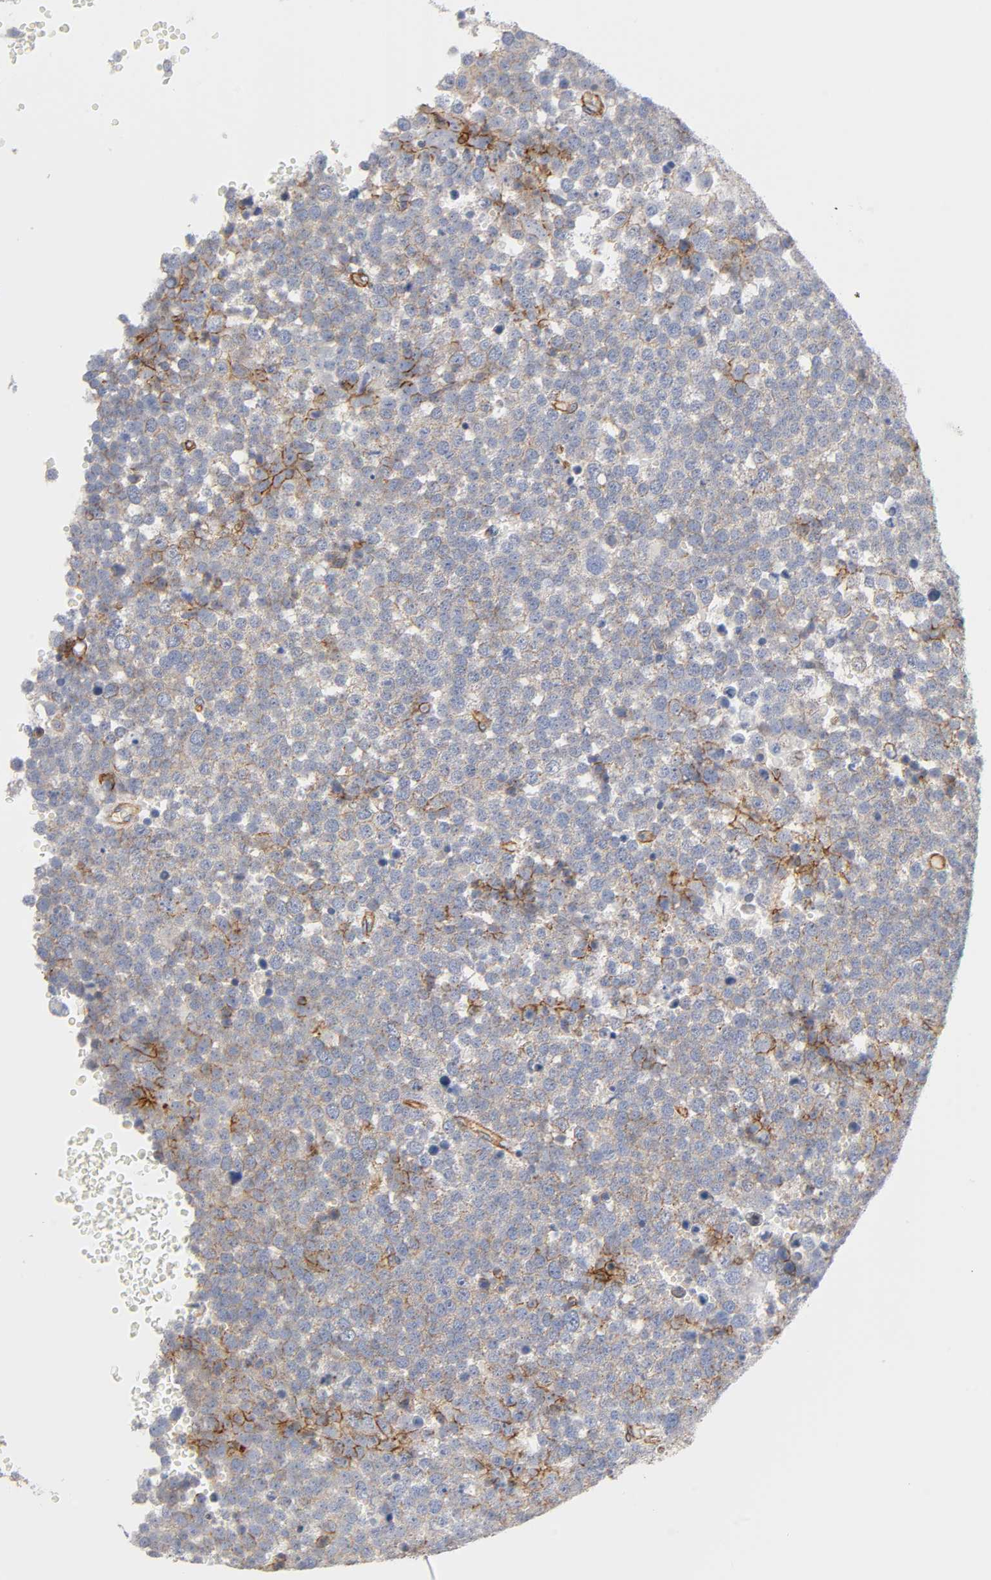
{"staining": {"intensity": "moderate", "quantity": "25%-75%", "location": "cytoplasmic/membranous"}, "tissue": "testis cancer", "cell_type": "Tumor cells", "image_type": "cancer", "snomed": [{"axis": "morphology", "description": "Seminoma, NOS"}, {"axis": "topography", "description": "Testis"}], "caption": "Immunohistochemical staining of seminoma (testis) shows moderate cytoplasmic/membranous protein positivity in approximately 25%-75% of tumor cells.", "gene": "SPTAN1", "patient": {"sex": "male", "age": 71}}